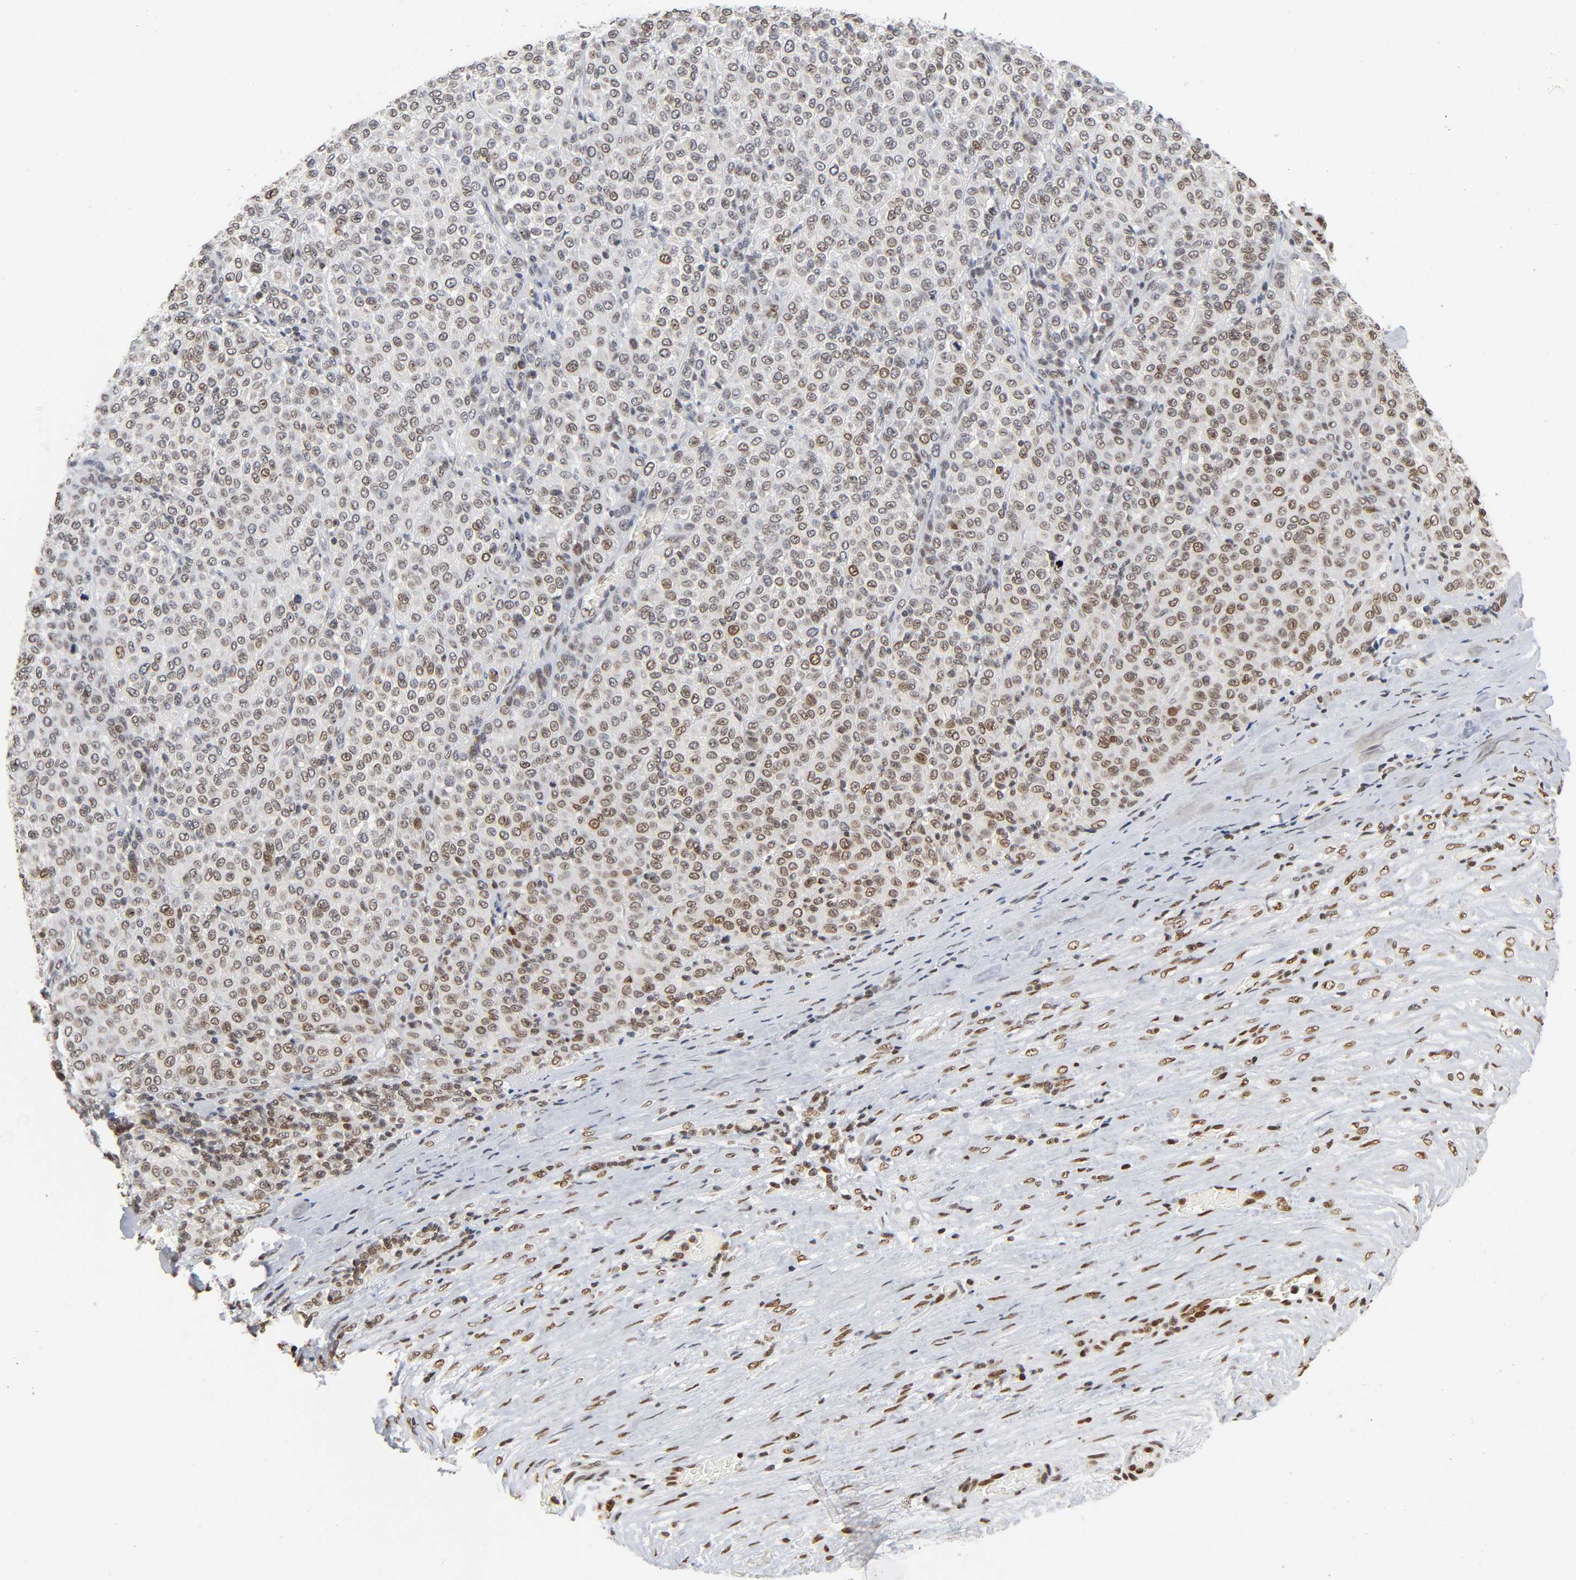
{"staining": {"intensity": "weak", "quantity": ">75%", "location": "cytoplasmic/membranous,nuclear"}, "tissue": "melanoma", "cell_type": "Tumor cells", "image_type": "cancer", "snomed": [{"axis": "morphology", "description": "Malignant melanoma, Metastatic site"}, {"axis": "topography", "description": "Pancreas"}], "caption": "Weak cytoplasmic/membranous and nuclear protein expression is present in about >75% of tumor cells in melanoma.", "gene": "SUMO1", "patient": {"sex": "female", "age": 30}}